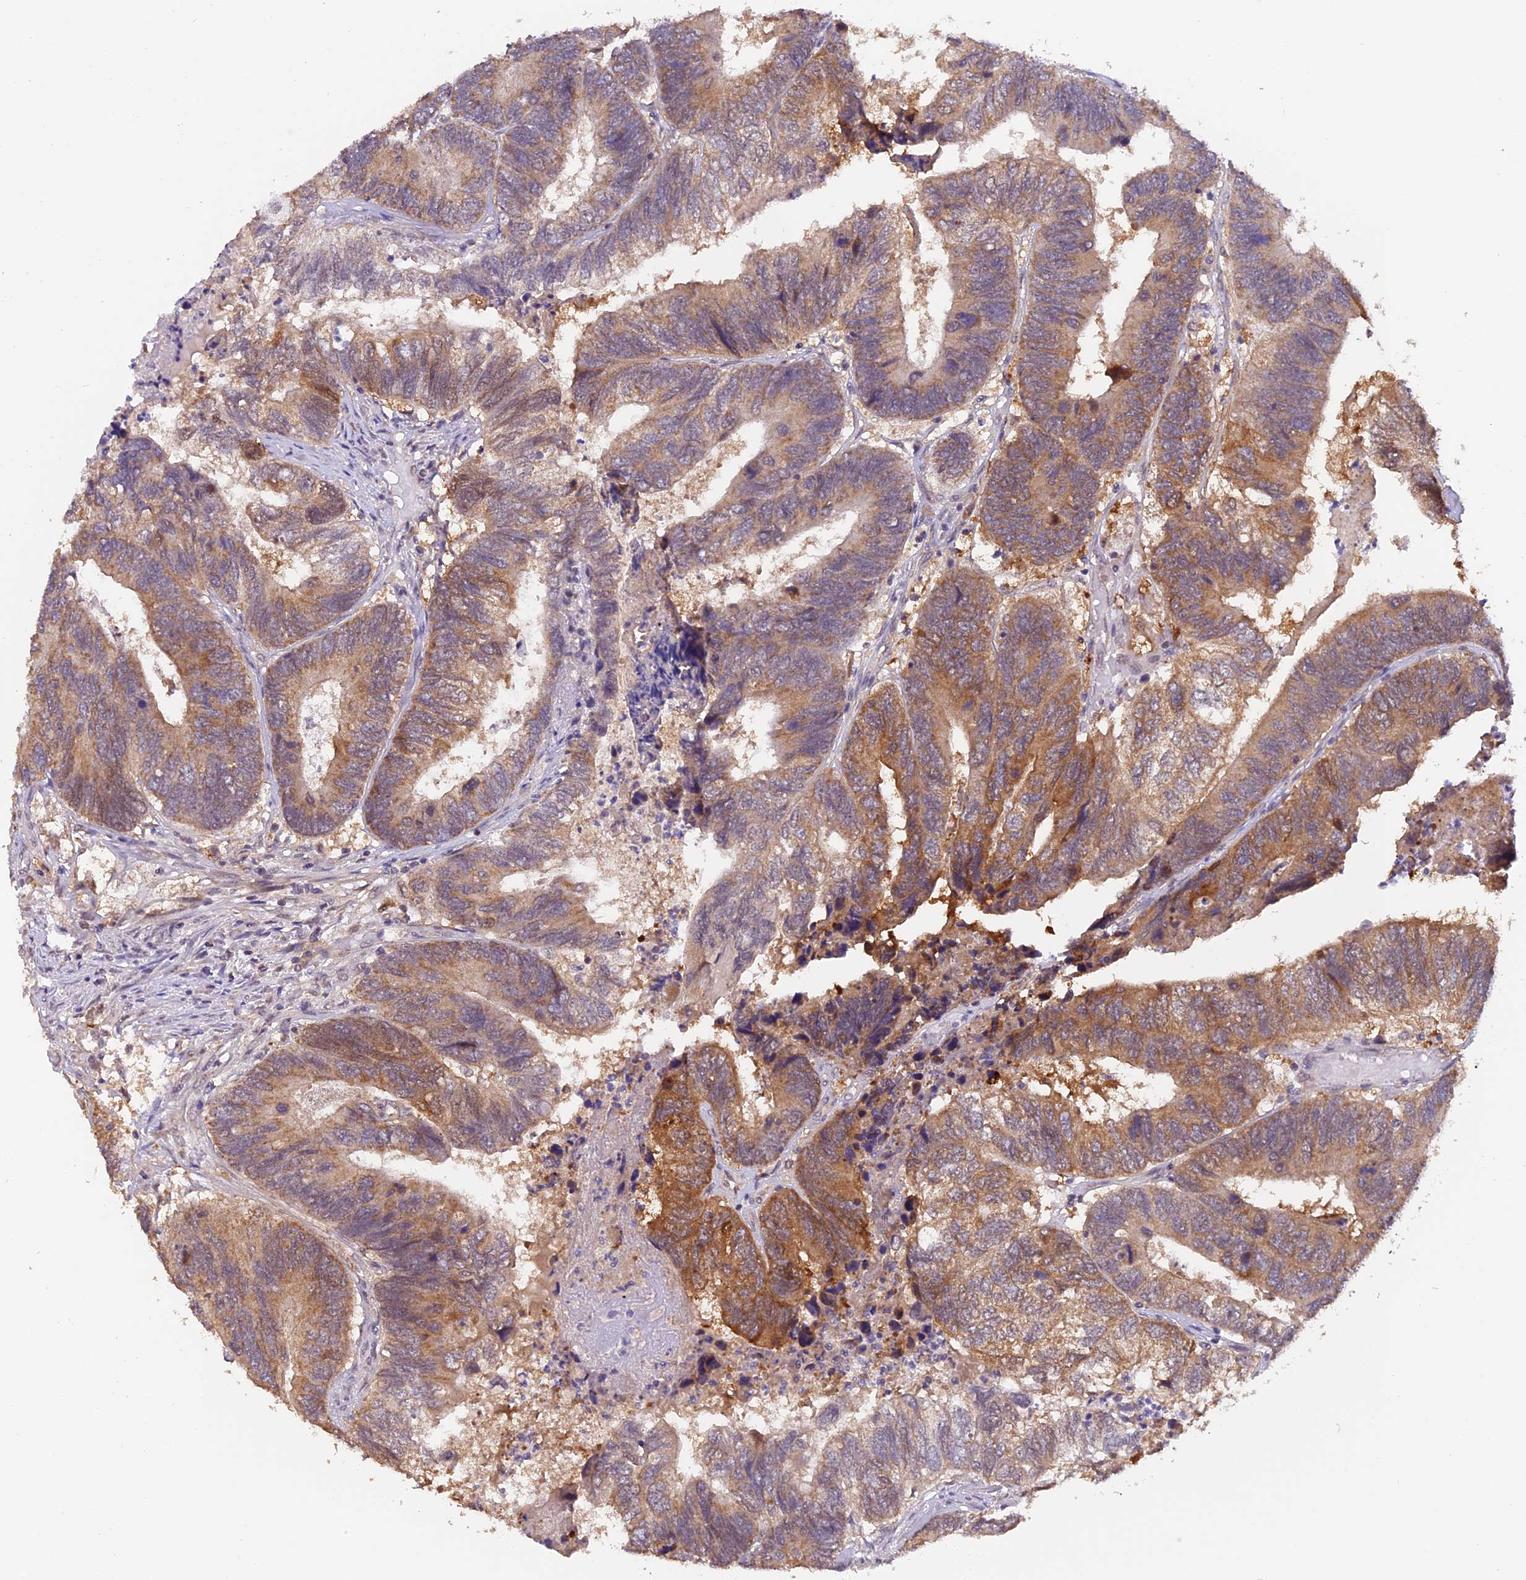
{"staining": {"intensity": "moderate", "quantity": ">75%", "location": "cytoplasmic/membranous"}, "tissue": "colorectal cancer", "cell_type": "Tumor cells", "image_type": "cancer", "snomed": [{"axis": "morphology", "description": "Adenocarcinoma, NOS"}, {"axis": "topography", "description": "Colon"}], "caption": "The photomicrograph shows staining of colorectal cancer, revealing moderate cytoplasmic/membranous protein positivity (brown color) within tumor cells.", "gene": "MNS1", "patient": {"sex": "female", "age": 67}}